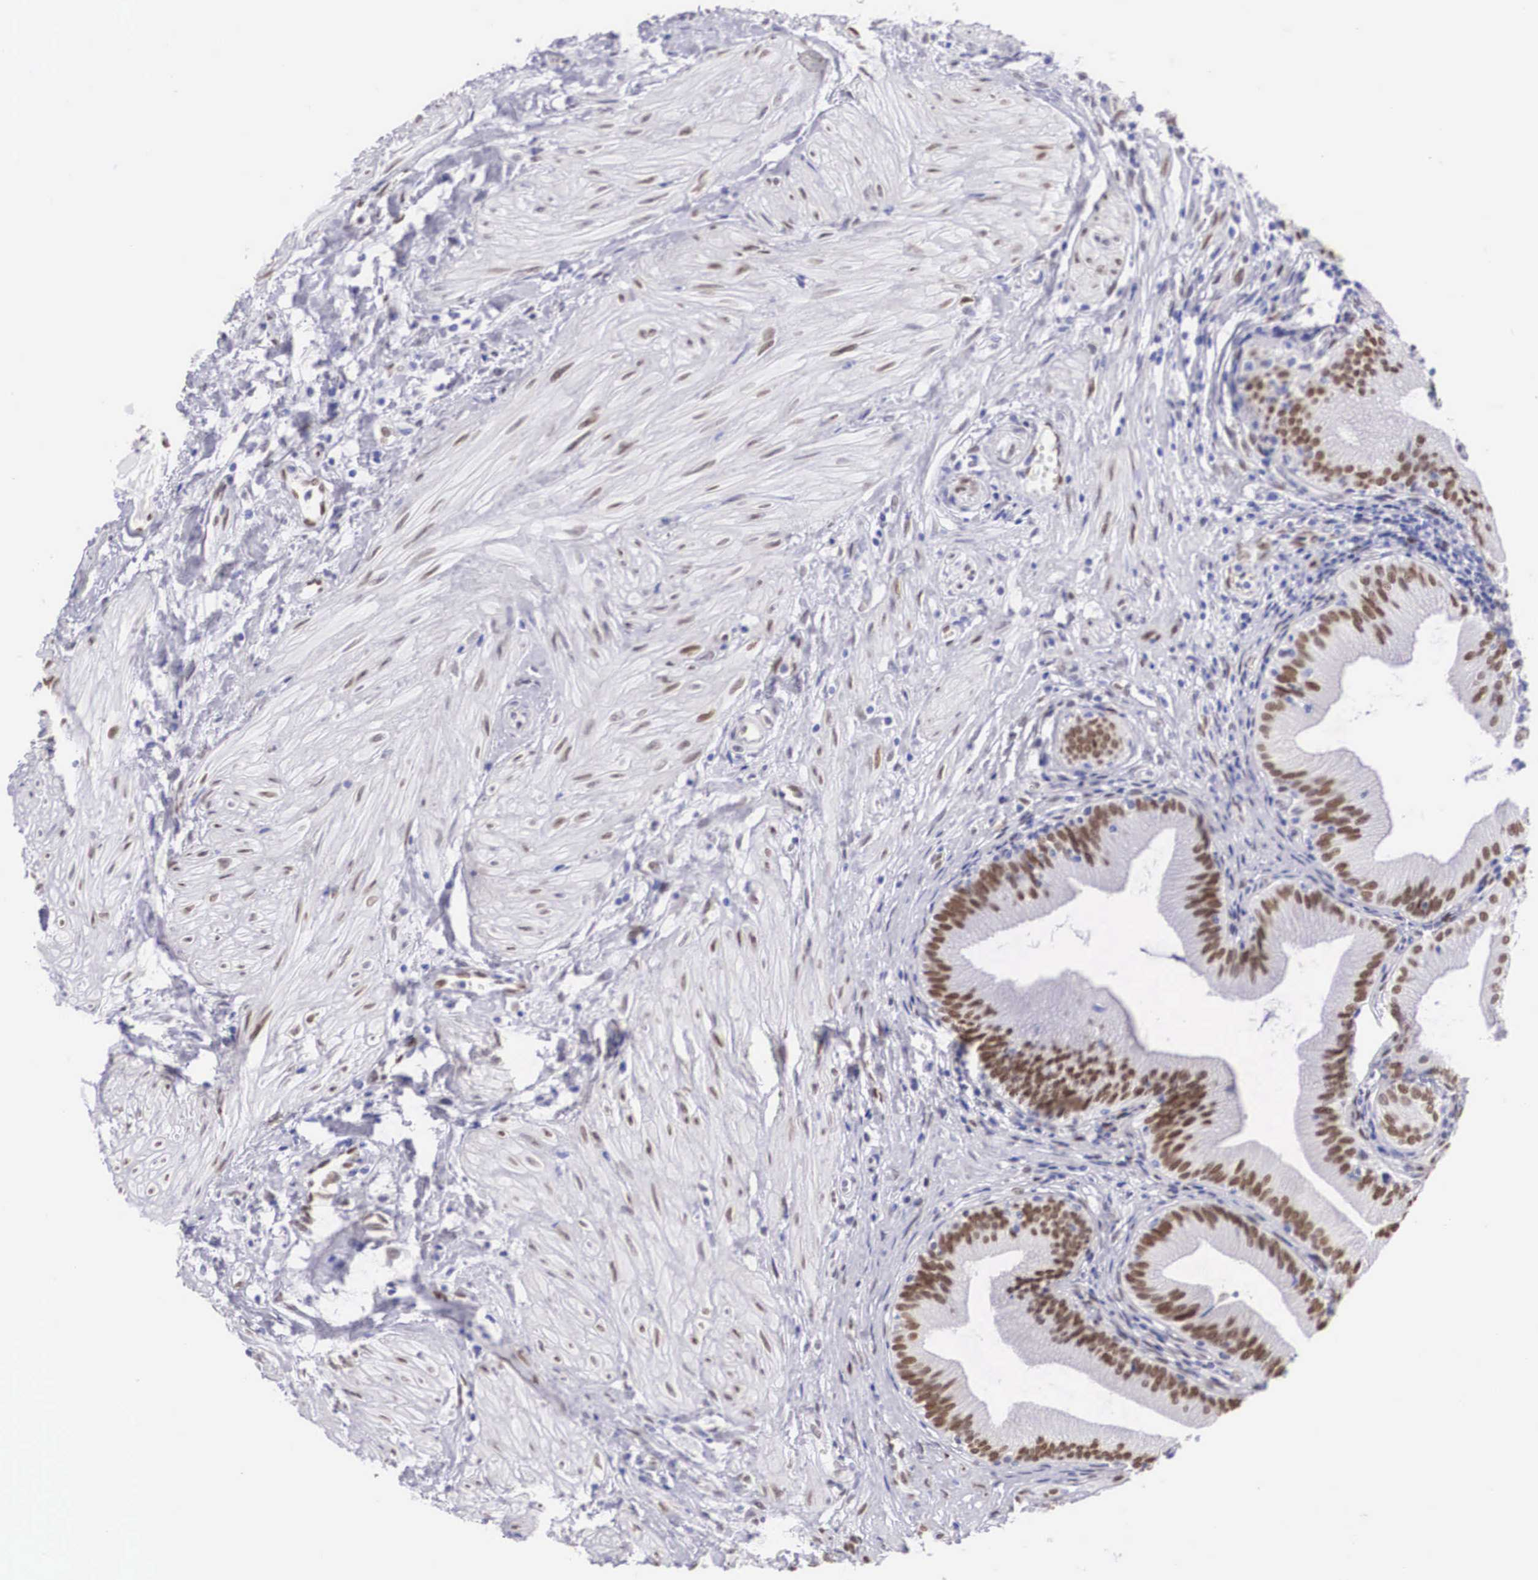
{"staining": {"intensity": "moderate", "quantity": ">75%", "location": "nuclear"}, "tissue": "gallbladder", "cell_type": "Glandular cells", "image_type": "normal", "snomed": [{"axis": "morphology", "description": "Normal tissue, NOS"}, {"axis": "topography", "description": "Gallbladder"}], "caption": "Normal gallbladder was stained to show a protein in brown. There is medium levels of moderate nuclear positivity in about >75% of glandular cells.", "gene": "HMGN5", "patient": {"sex": "male", "age": 58}}